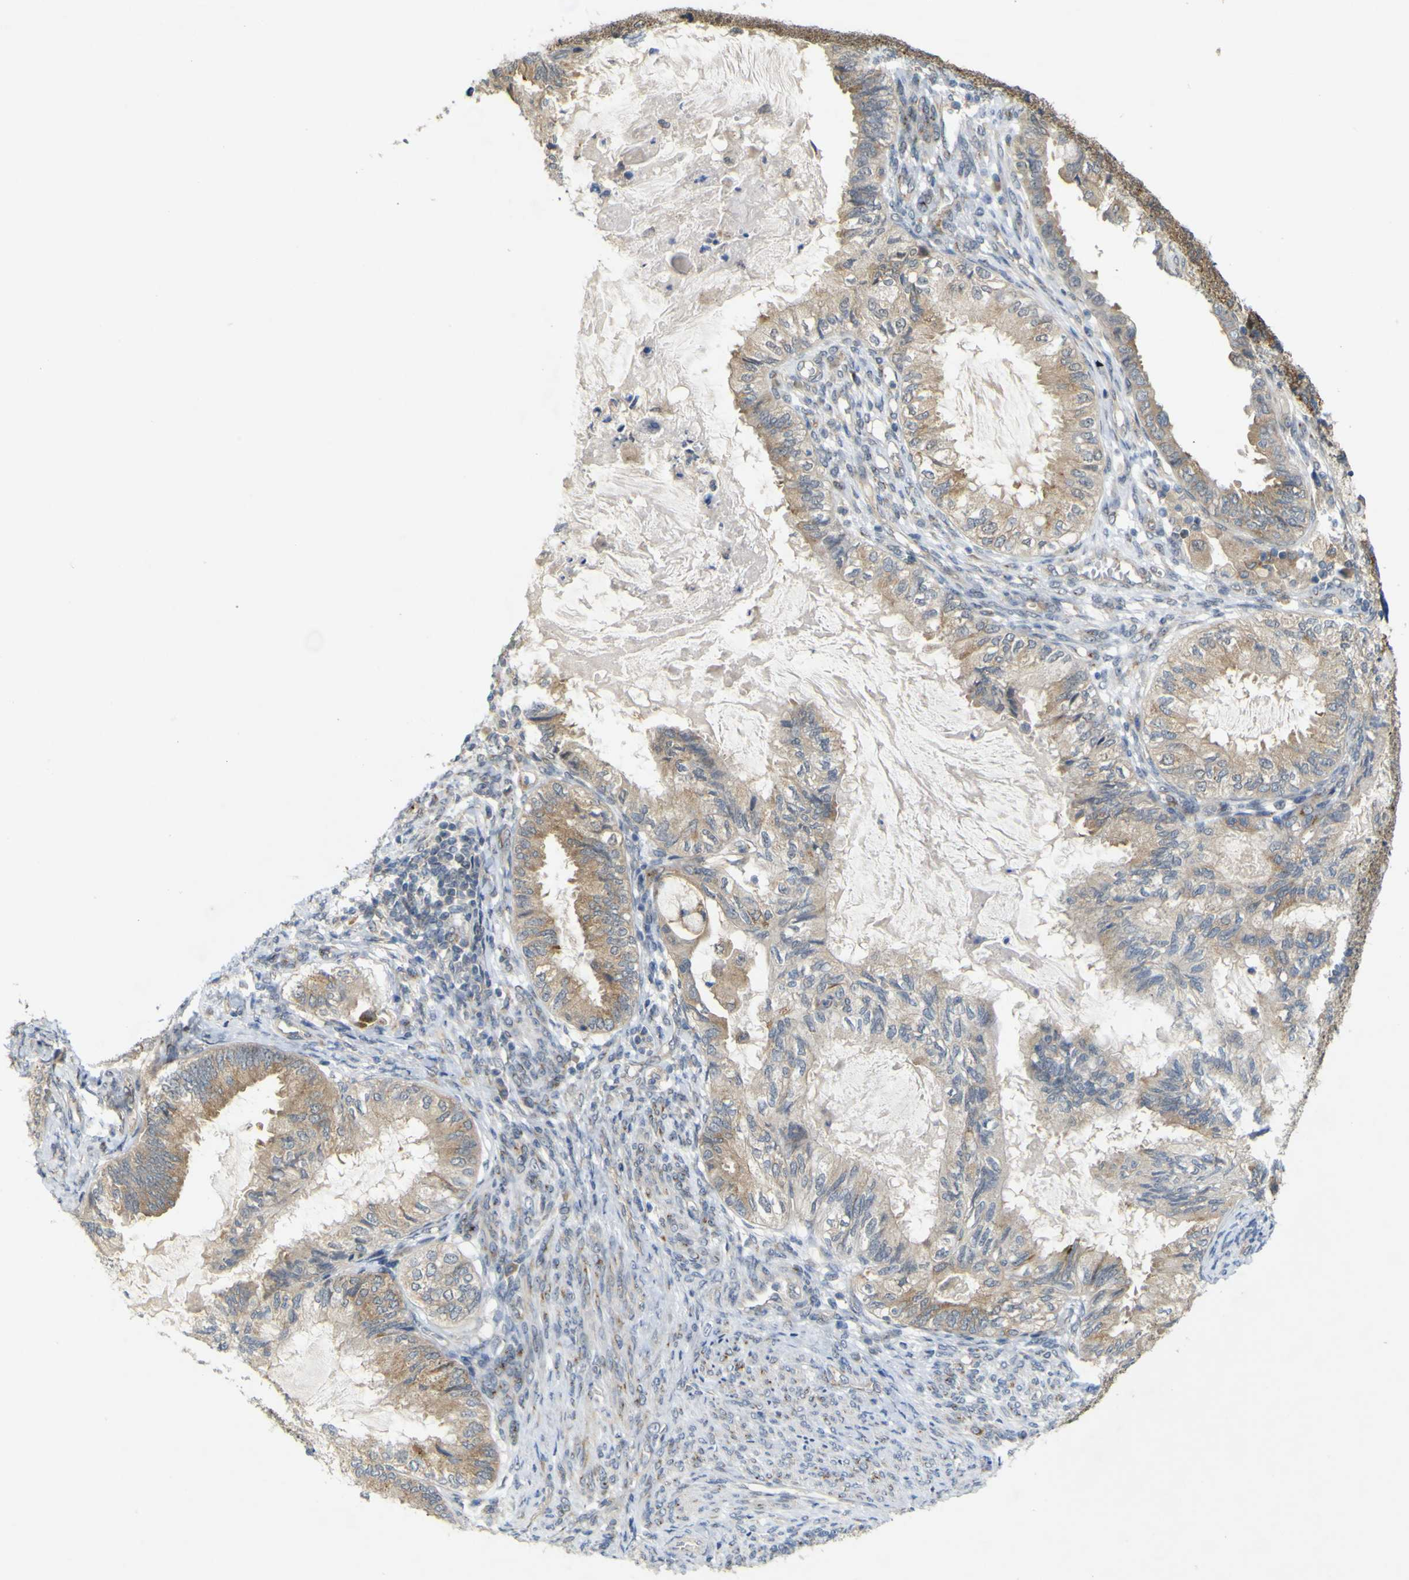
{"staining": {"intensity": "weak", "quantity": "25%-75%", "location": "cytoplasmic/membranous"}, "tissue": "cervical cancer", "cell_type": "Tumor cells", "image_type": "cancer", "snomed": [{"axis": "morphology", "description": "Normal tissue, NOS"}, {"axis": "morphology", "description": "Adenocarcinoma, NOS"}, {"axis": "topography", "description": "Cervix"}, {"axis": "topography", "description": "Endometrium"}], "caption": "IHC (DAB) staining of cervical cancer reveals weak cytoplasmic/membranous protein staining in approximately 25%-75% of tumor cells. The protein is shown in brown color, while the nuclei are stained blue.", "gene": "IGF2R", "patient": {"sex": "female", "age": 86}}